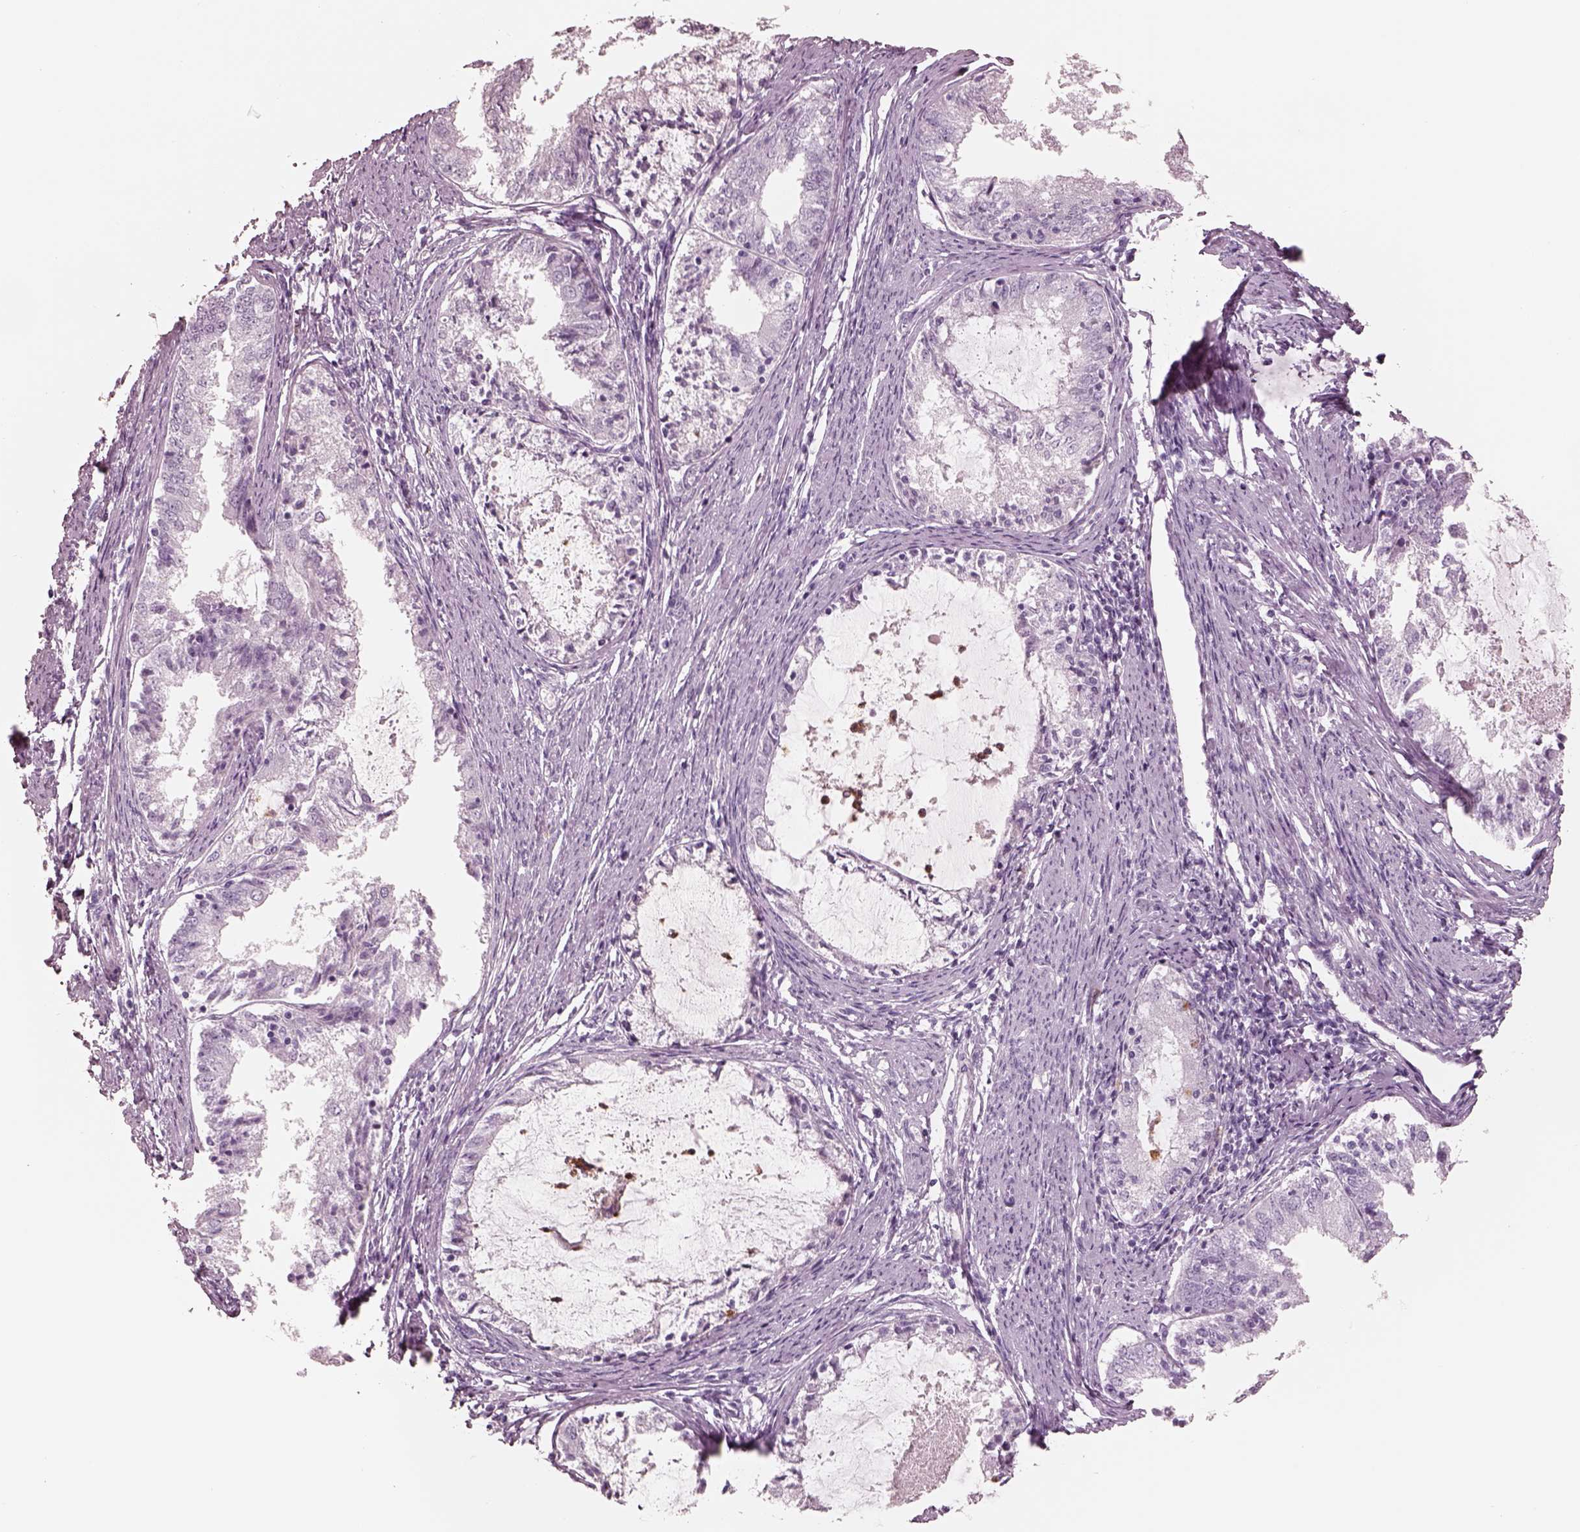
{"staining": {"intensity": "negative", "quantity": "none", "location": "none"}, "tissue": "endometrial cancer", "cell_type": "Tumor cells", "image_type": "cancer", "snomed": [{"axis": "morphology", "description": "Adenocarcinoma, NOS"}, {"axis": "topography", "description": "Endometrium"}], "caption": "The micrograph displays no significant staining in tumor cells of endometrial cancer (adenocarcinoma). The staining was performed using DAB to visualize the protein expression in brown, while the nuclei were stained in blue with hematoxylin (Magnification: 20x).", "gene": "ELANE", "patient": {"sex": "female", "age": 57}}